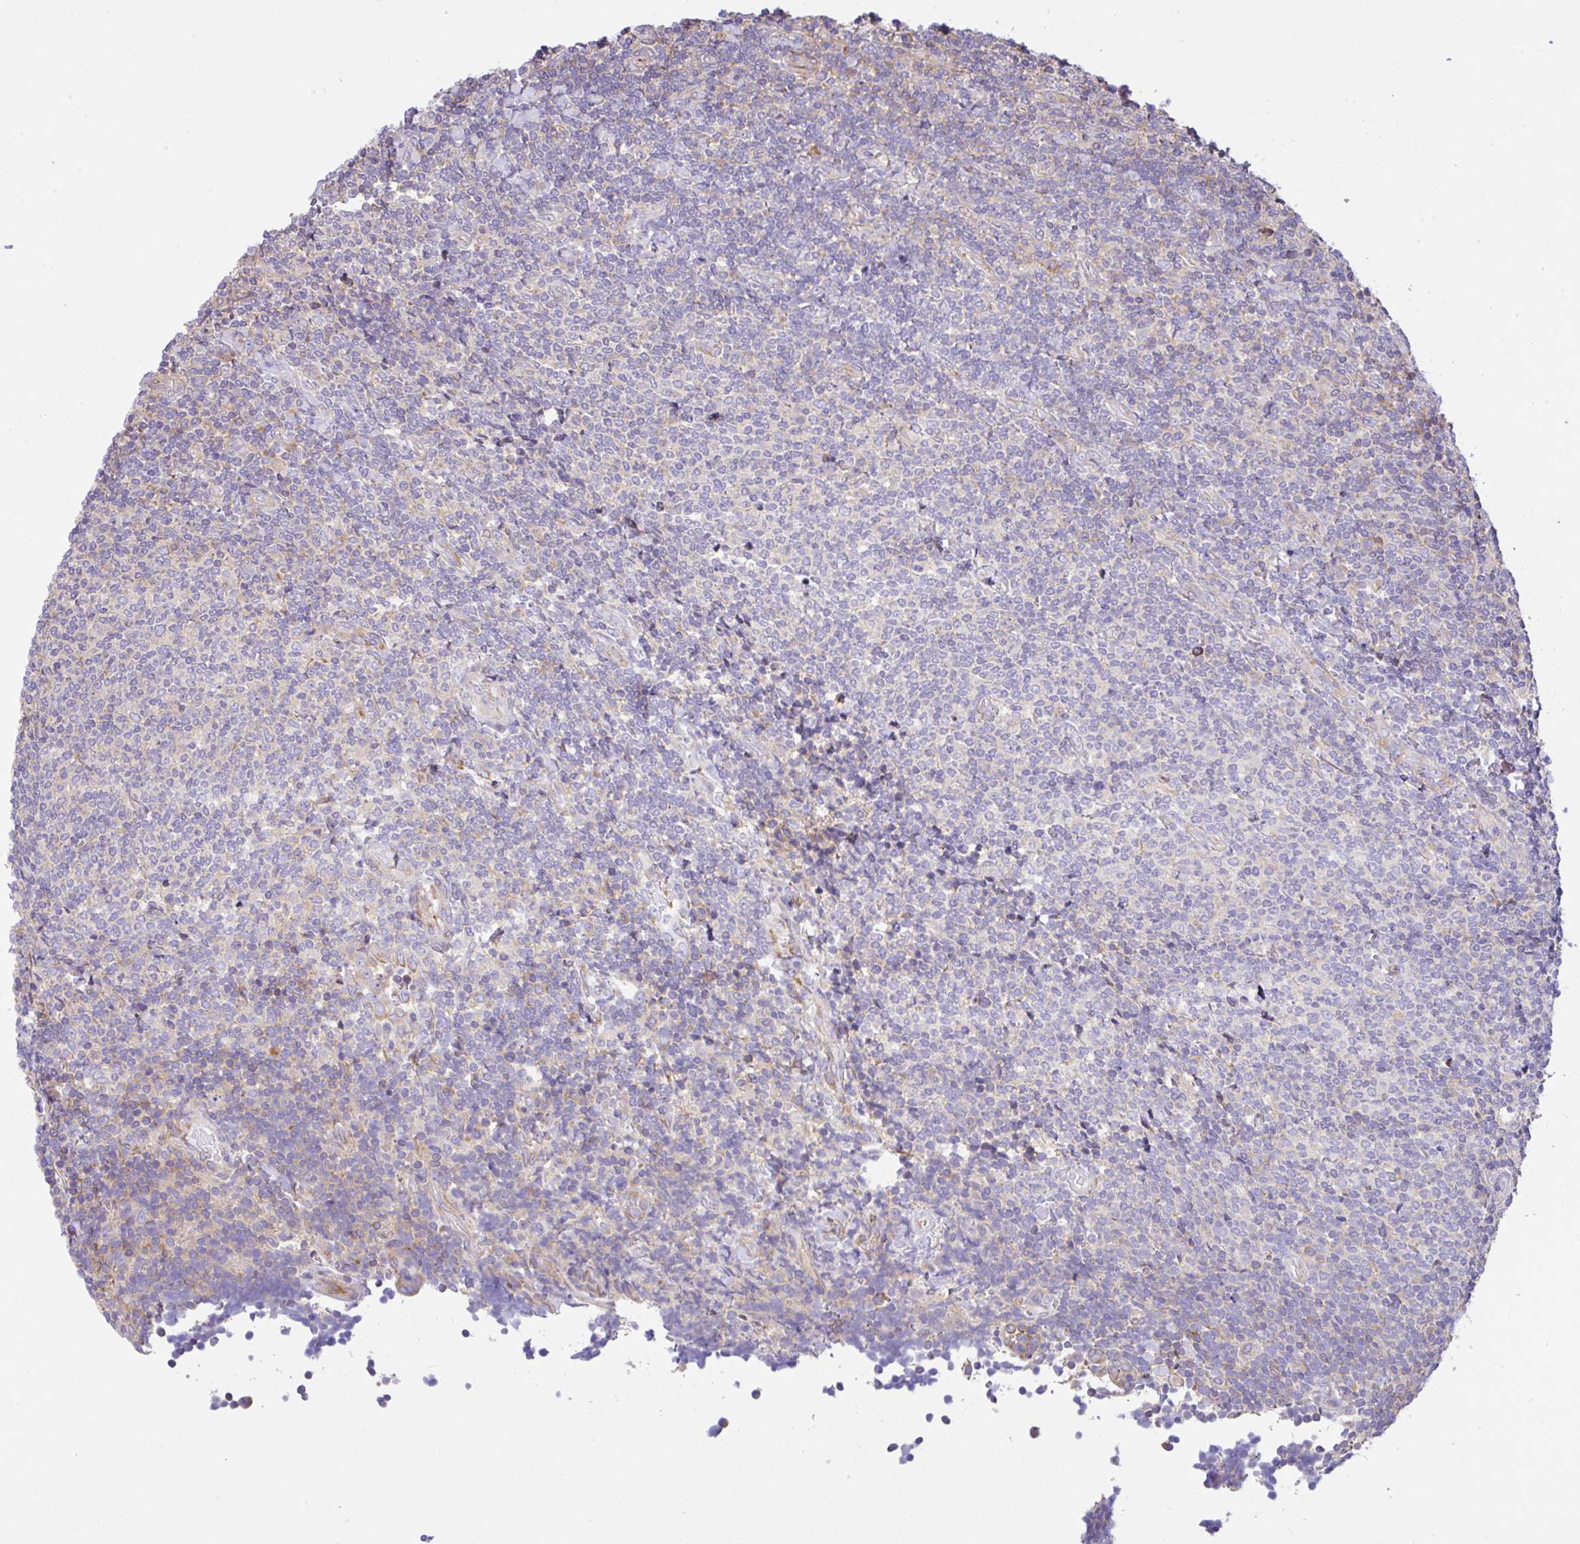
{"staining": {"intensity": "weak", "quantity": "<25%", "location": "cytoplasmic/membranous"}, "tissue": "lymphoma", "cell_type": "Tumor cells", "image_type": "cancer", "snomed": [{"axis": "morphology", "description": "Malignant lymphoma, non-Hodgkin's type, Low grade"}, {"axis": "topography", "description": "Lymph node"}], "caption": "Lymphoma was stained to show a protein in brown. There is no significant staining in tumor cells.", "gene": "GFPT2", "patient": {"sex": "male", "age": 52}}